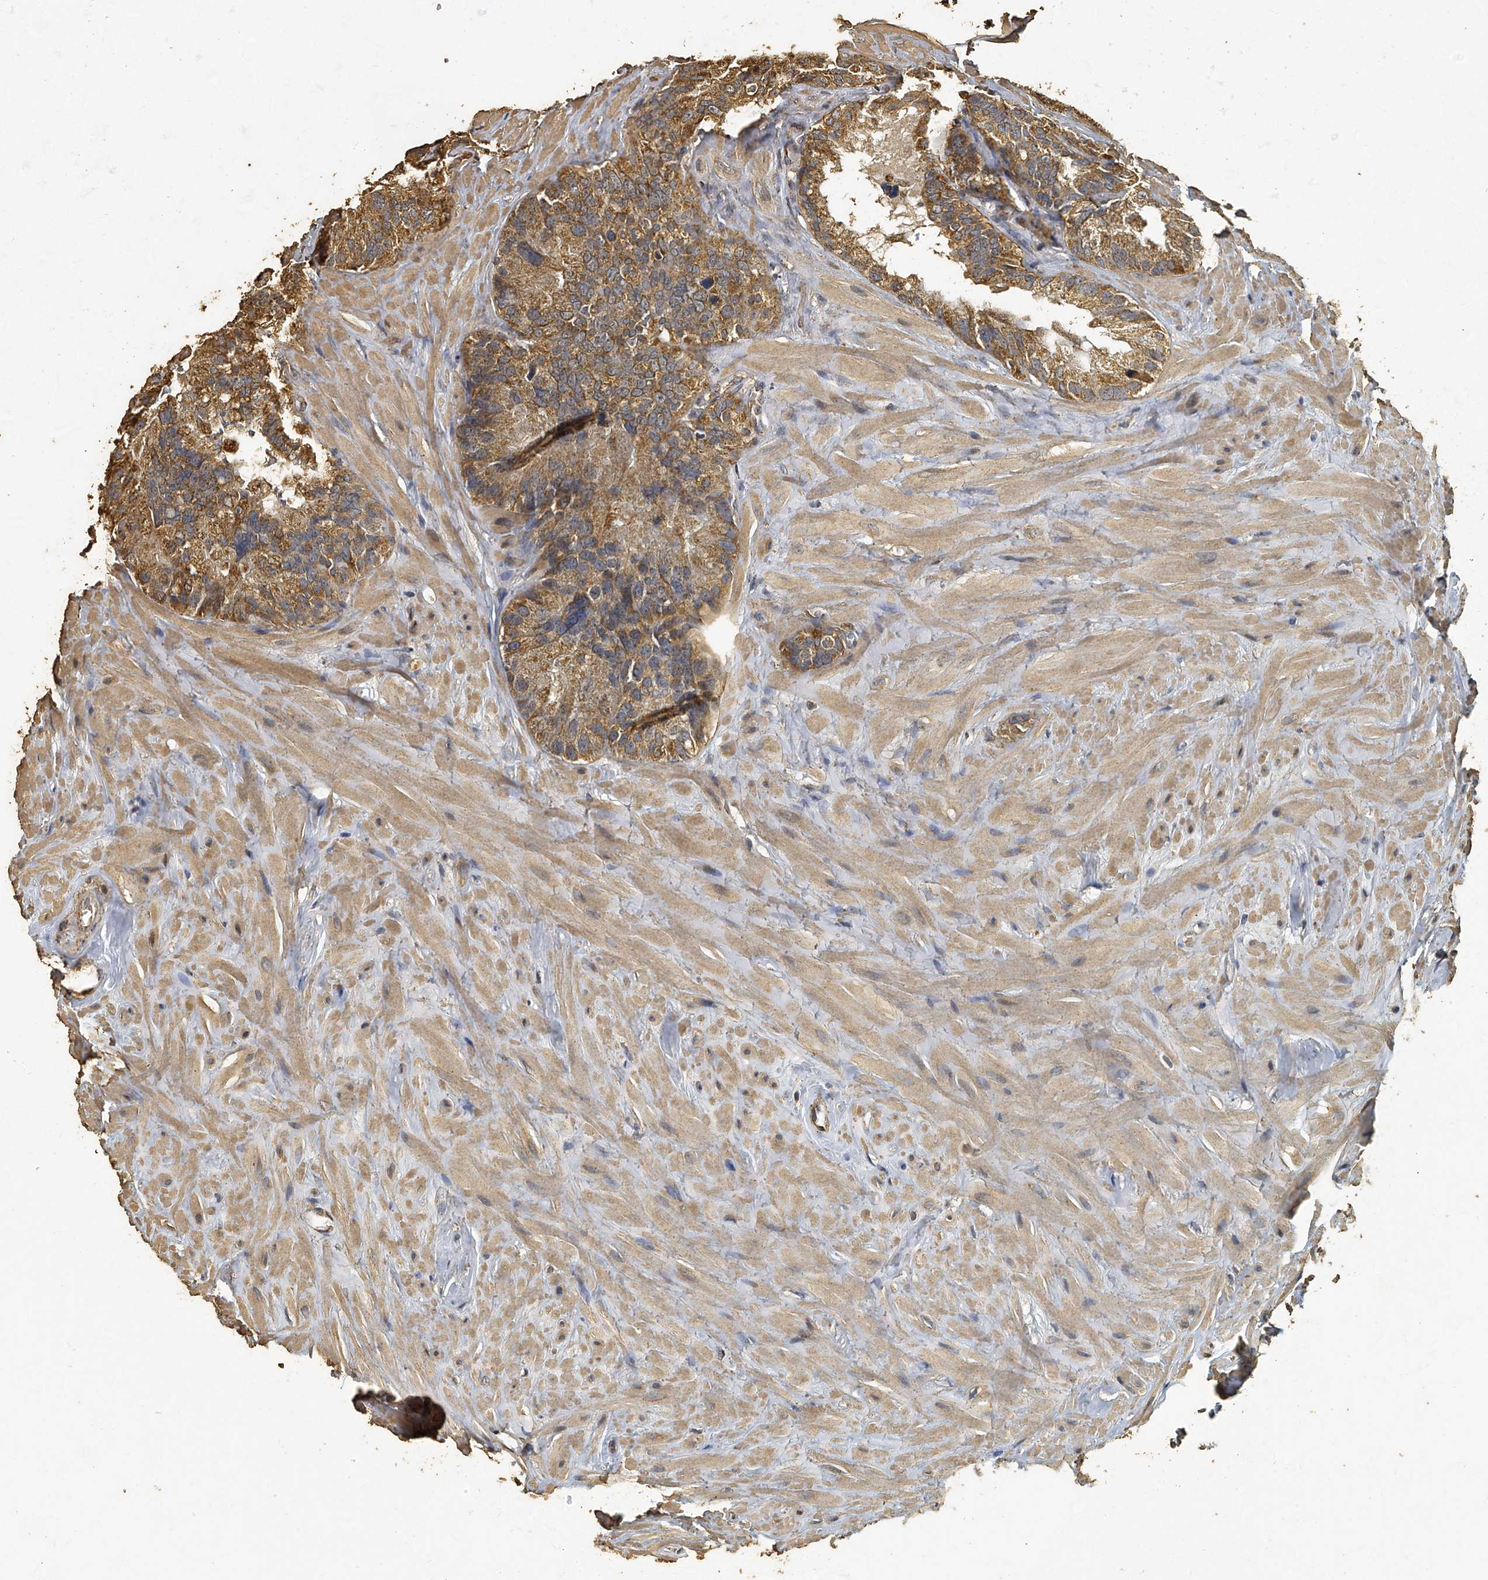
{"staining": {"intensity": "moderate", "quantity": ">75%", "location": "cytoplasmic/membranous"}, "tissue": "seminal vesicle", "cell_type": "Glandular cells", "image_type": "normal", "snomed": [{"axis": "morphology", "description": "Normal tissue, NOS"}, {"axis": "topography", "description": "Seminal veicle"}], "caption": "Protein staining displays moderate cytoplasmic/membranous positivity in approximately >75% of glandular cells in unremarkable seminal vesicle.", "gene": "MRPL28", "patient": {"sex": "male", "age": 80}}